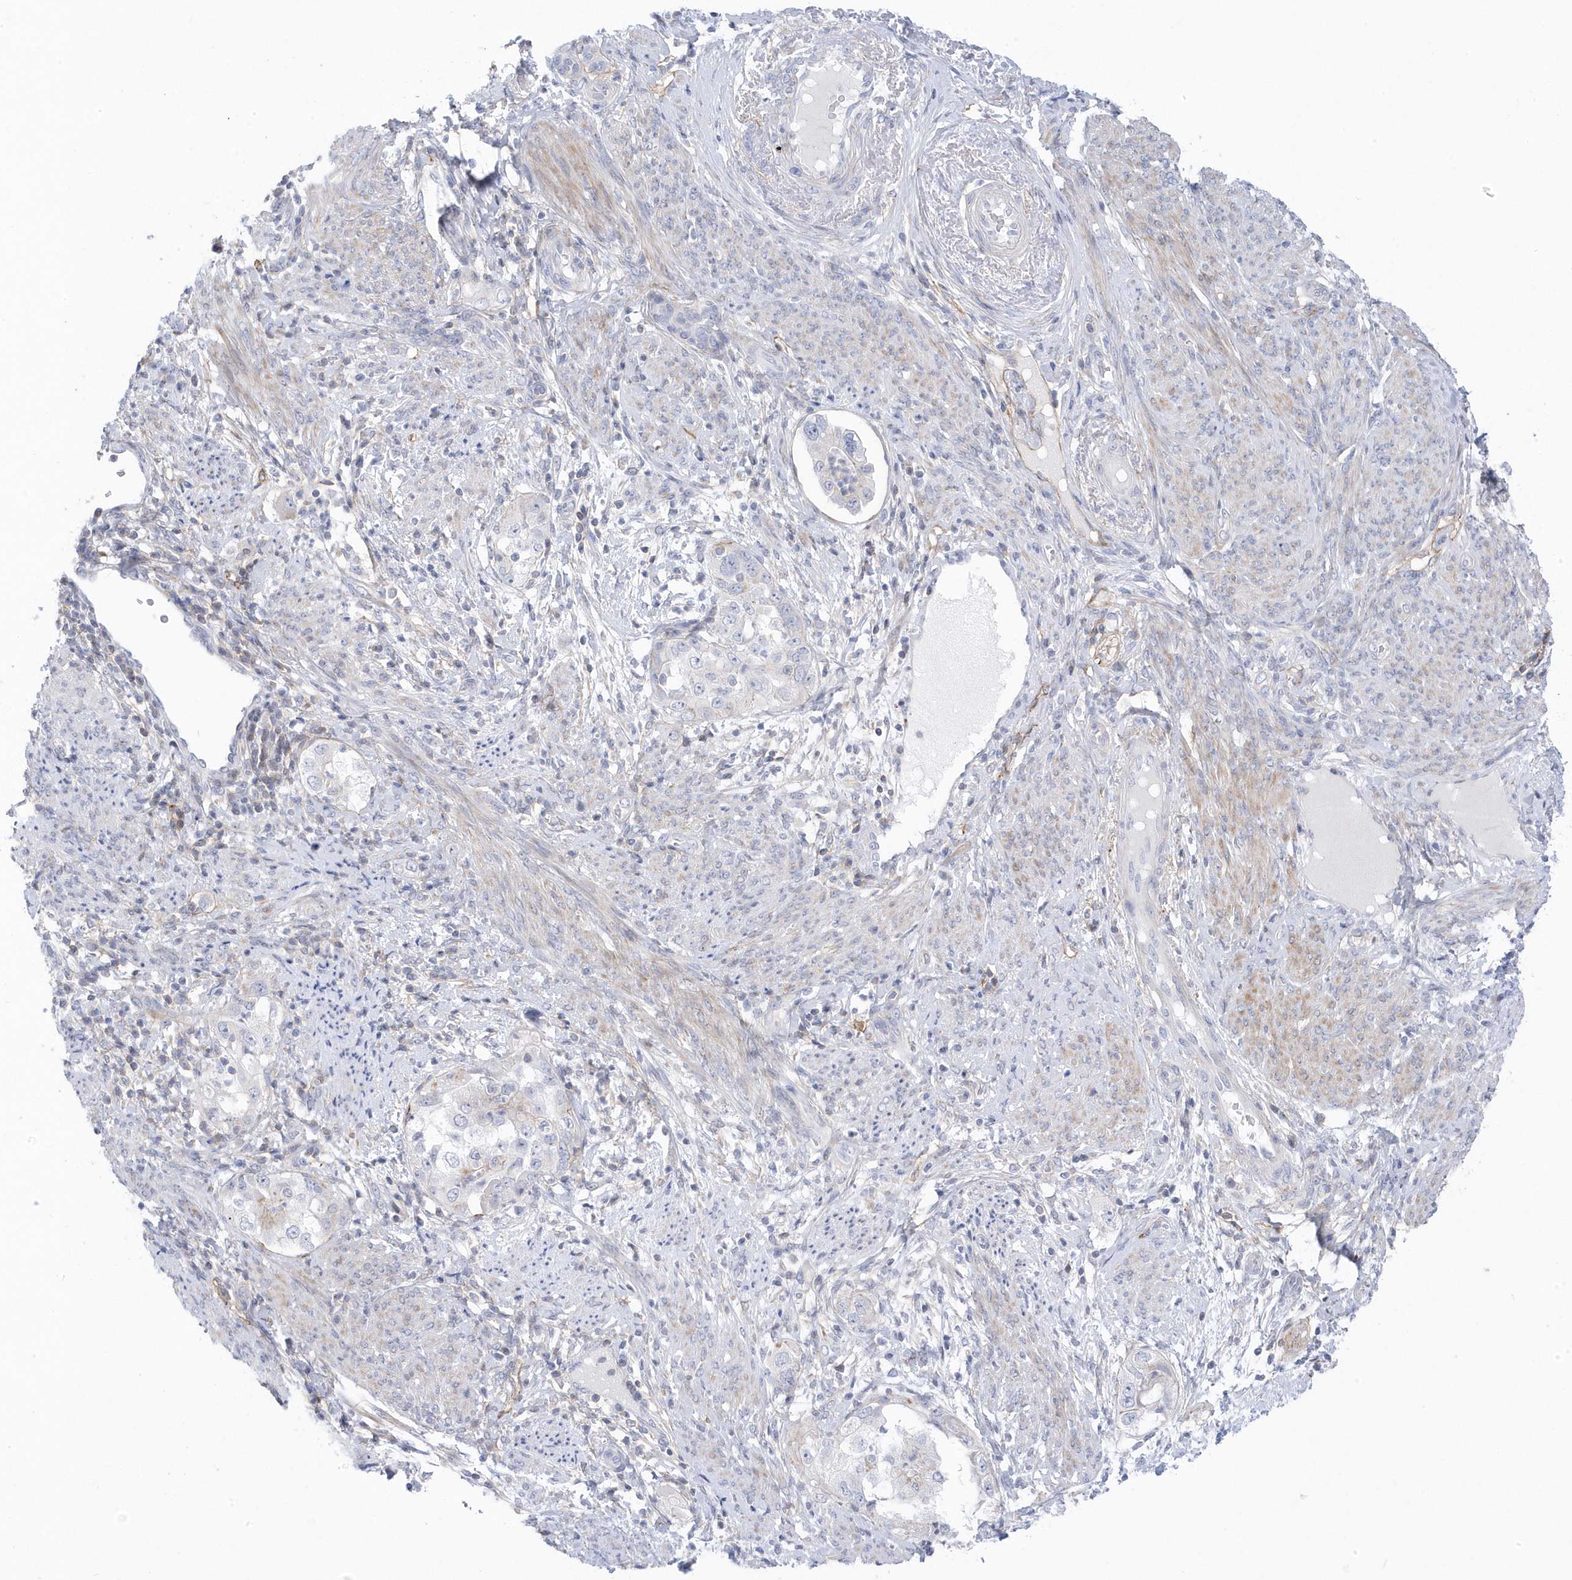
{"staining": {"intensity": "negative", "quantity": "none", "location": "none"}, "tissue": "endometrial cancer", "cell_type": "Tumor cells", "image_type": "cancer", "snomed": [{"axis": "morphology", "description": "Adenocarcinoma, NOS"}, {"axis": "topography", "description": "Endometrium"}], "caption": "Tumor cells are negative for protein expression in human endometrial cancer.", "gene": "ANAPC1", "patient": {"sex": "female", "age": 85}}